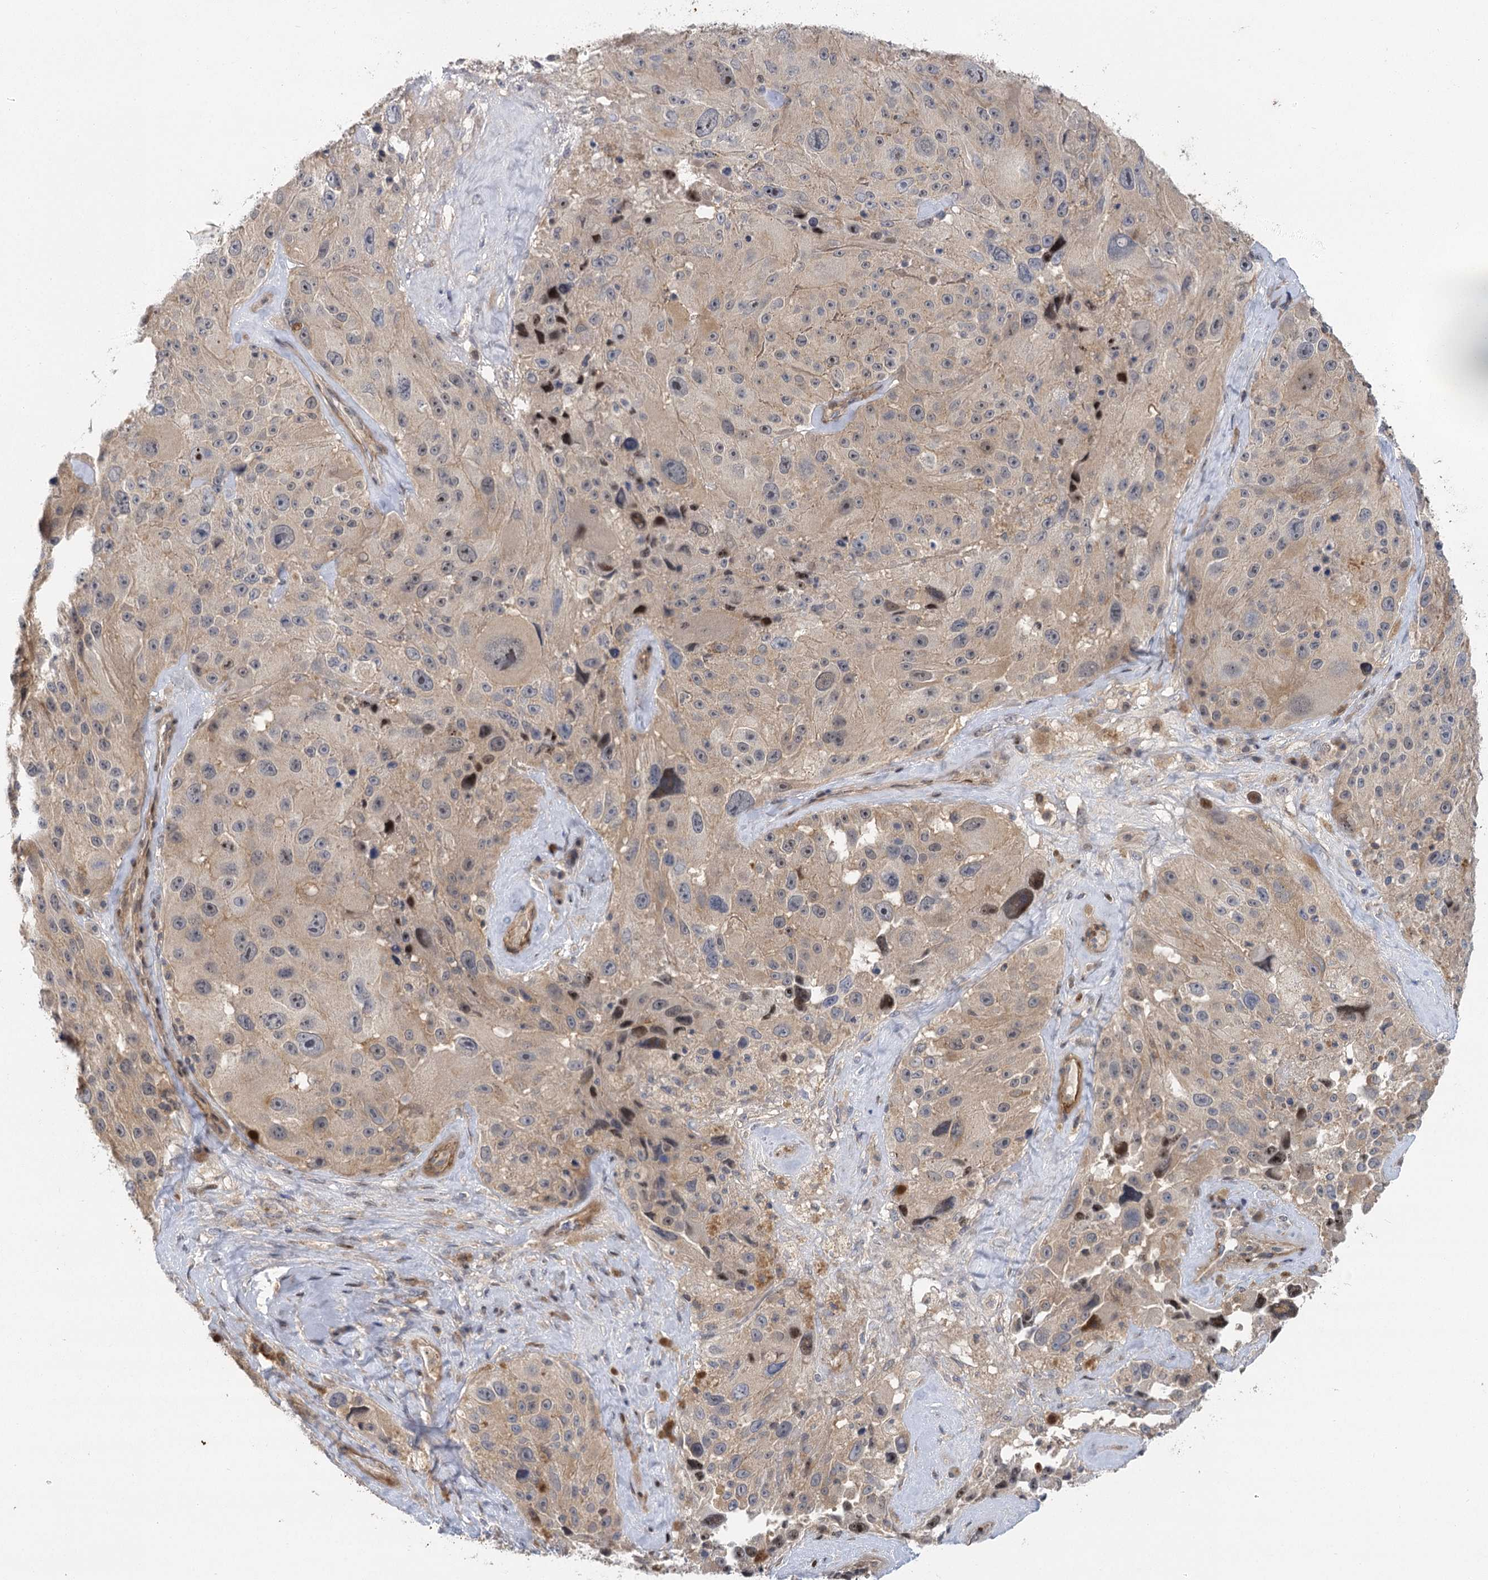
{"staining": {"intensity": "strong", "quantity": "<25%", "location": "nuclear"}, "tissue": "melanoma", "cell_type": "Tumor cells", "image_type": "cancer", "snomed": [{"axis": "morphology", "description": "Malignant melanoma, Metastatic site"}, {"axis": "topography", "description": "Lymph node"}], "caption": "A photomicrograph of malignant melanoma (metastatic site) stained for a protein exhibits strong nuclear brown staining in tumor cells.", "gene": "IL11RA", "patient": {"sex": "male", "age": 62}}